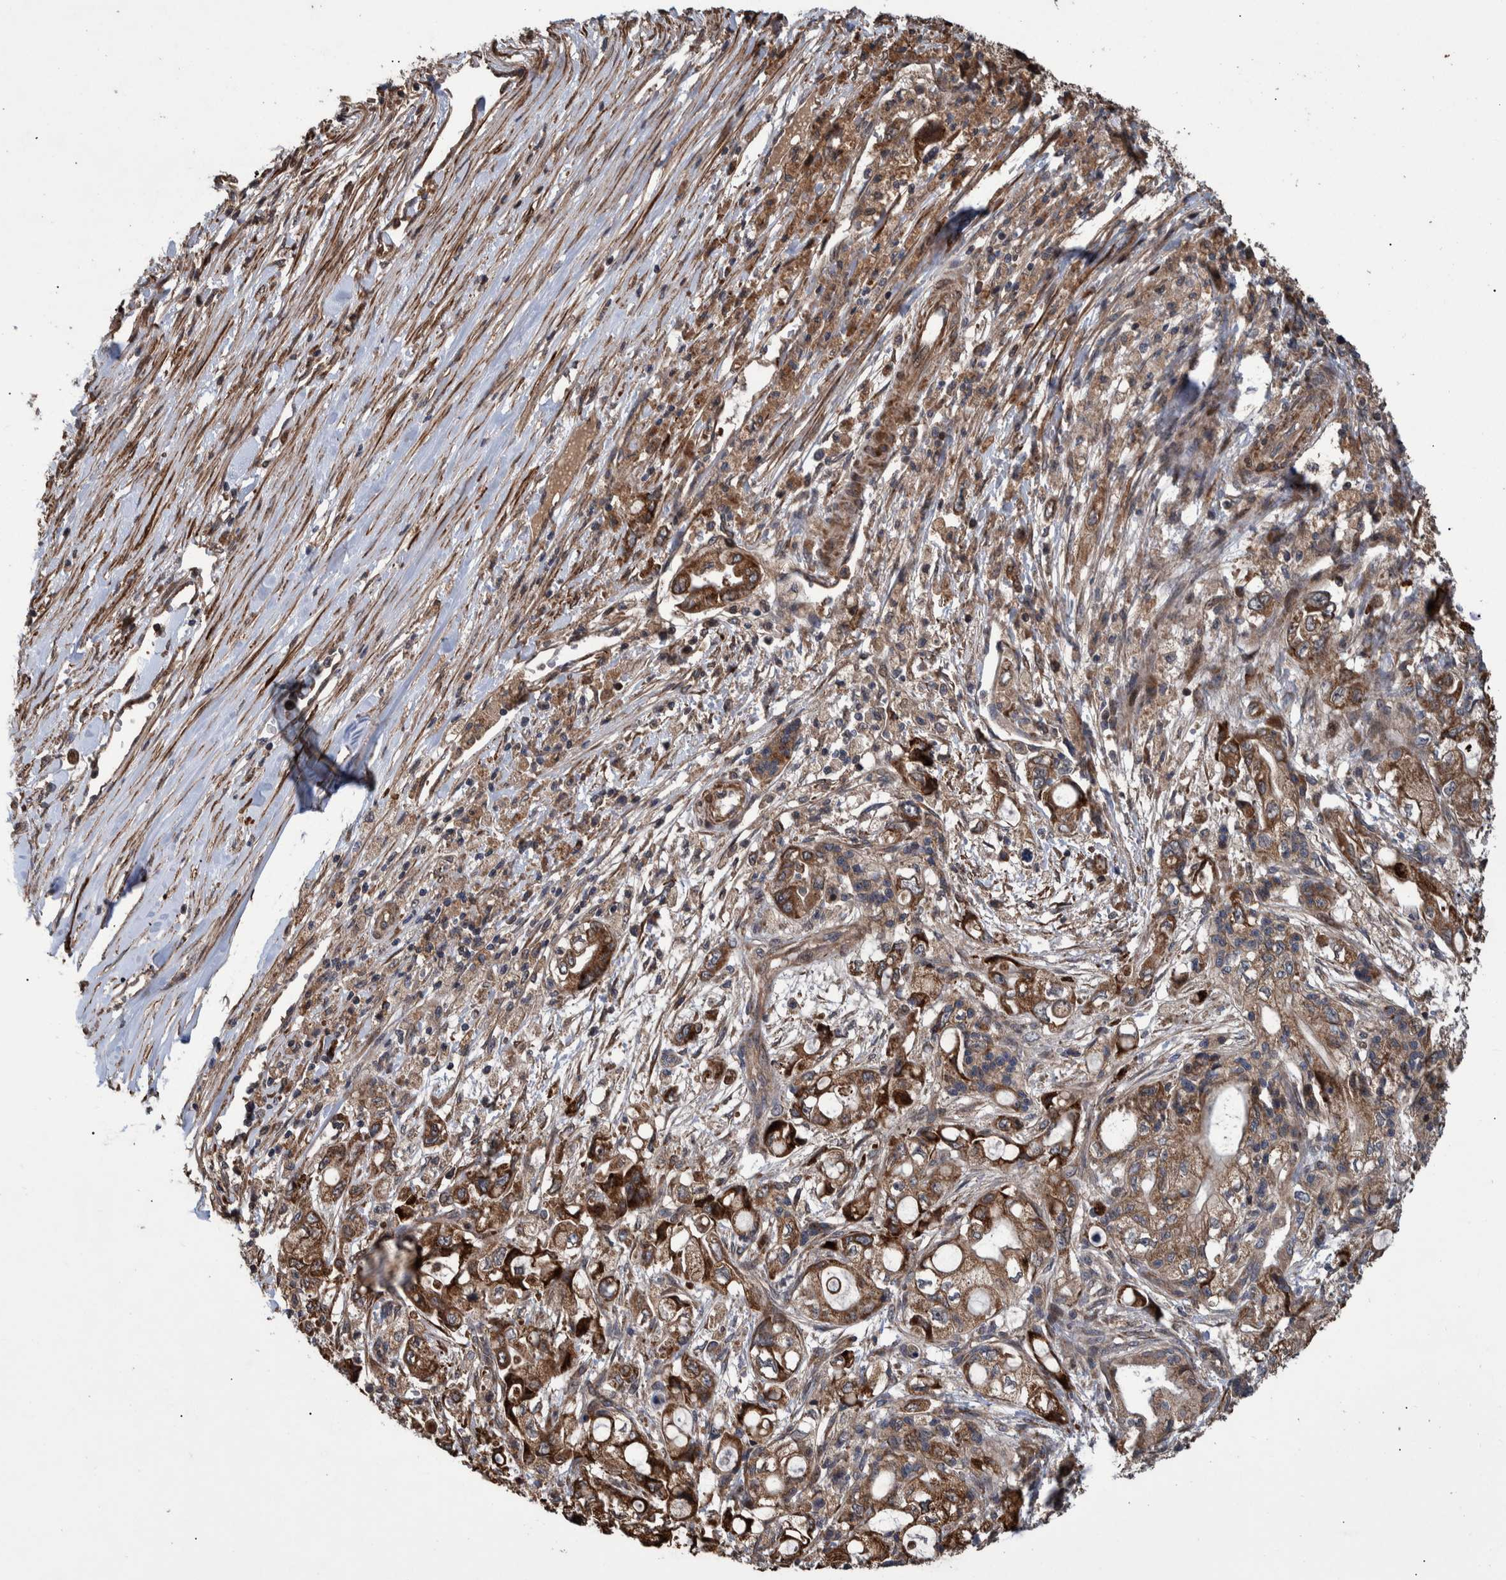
{"staining": {"intensity": "strong", "quantity": ">75%", "location": "cytoplasmic/membranous"}, "tissue": "pancreatic cancer", "cell_type": "Tumor cells", "image_type": "cancer", "snomed": [{"axis": "morphology", "description": "Adenocarcinoma, NOS"}, {"axis": "topography", "description": "Pancreas"}], "caption": "Immunohistochemistry (IHC) of human pancreatic cancer (adenocarcinoma) reveals high levels of strong cytoplasmic/membranous positivity in approximately >75% of tumor cells.", "gene": "B3GNTL1", "patient": {"sex": "male", "age": 79}}